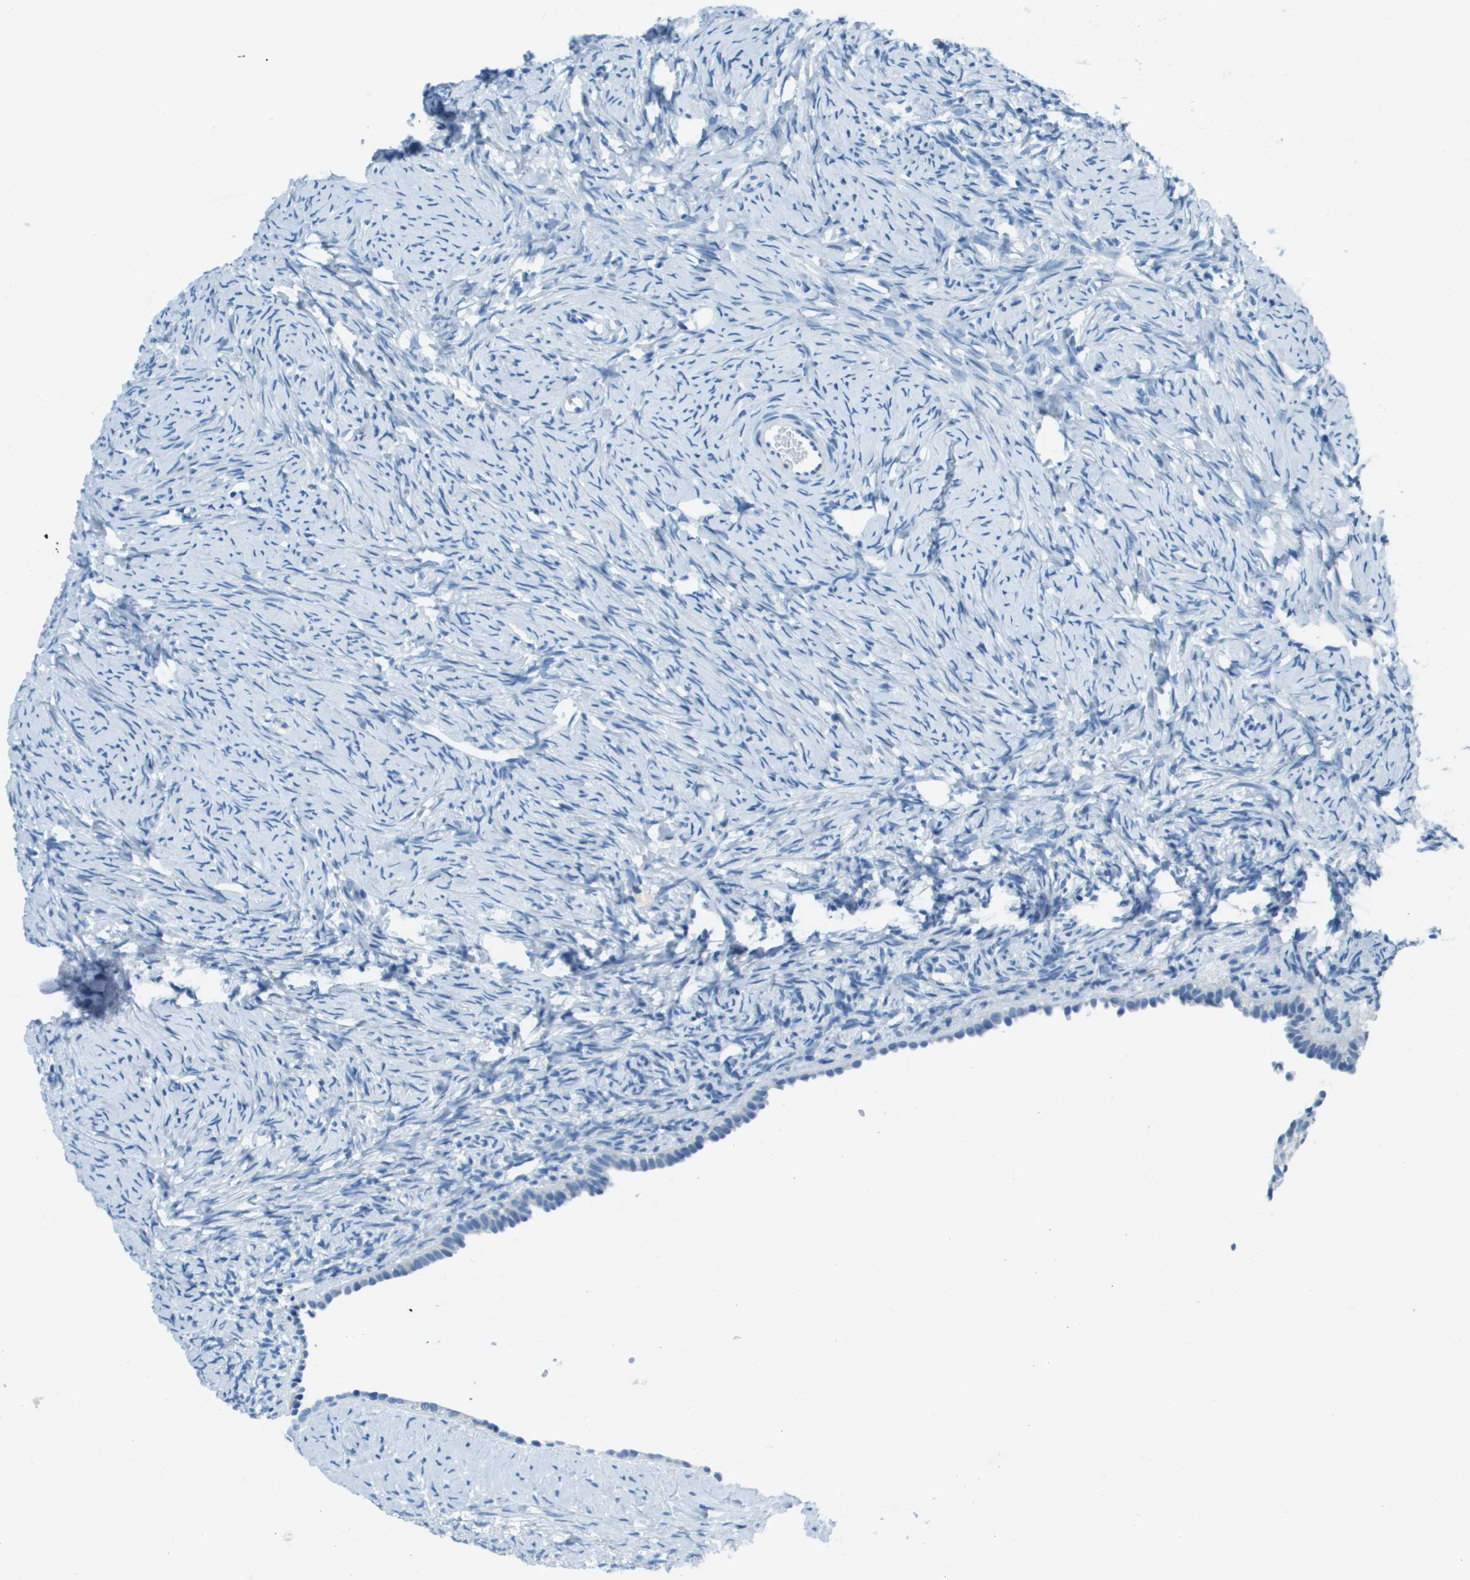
{"staining": {"intensity": "negative", "quantity": "none", "location": "none"}, "tissue": "ovary", "cell_type": "Ovarian stroma cells", "image_type": "normal", "snomed": [{"axis": "morphology", "description": "Normal tissue, NOS"}, {"axis": "topography", "description": "Ovary"}], "caption": "This is an immunohistochemistry micrograph of normal ovary. There is no staining in ovarian stroma cells.", "gene": "SLC16A10", "patient": {"sex": "female", "age": 33}}